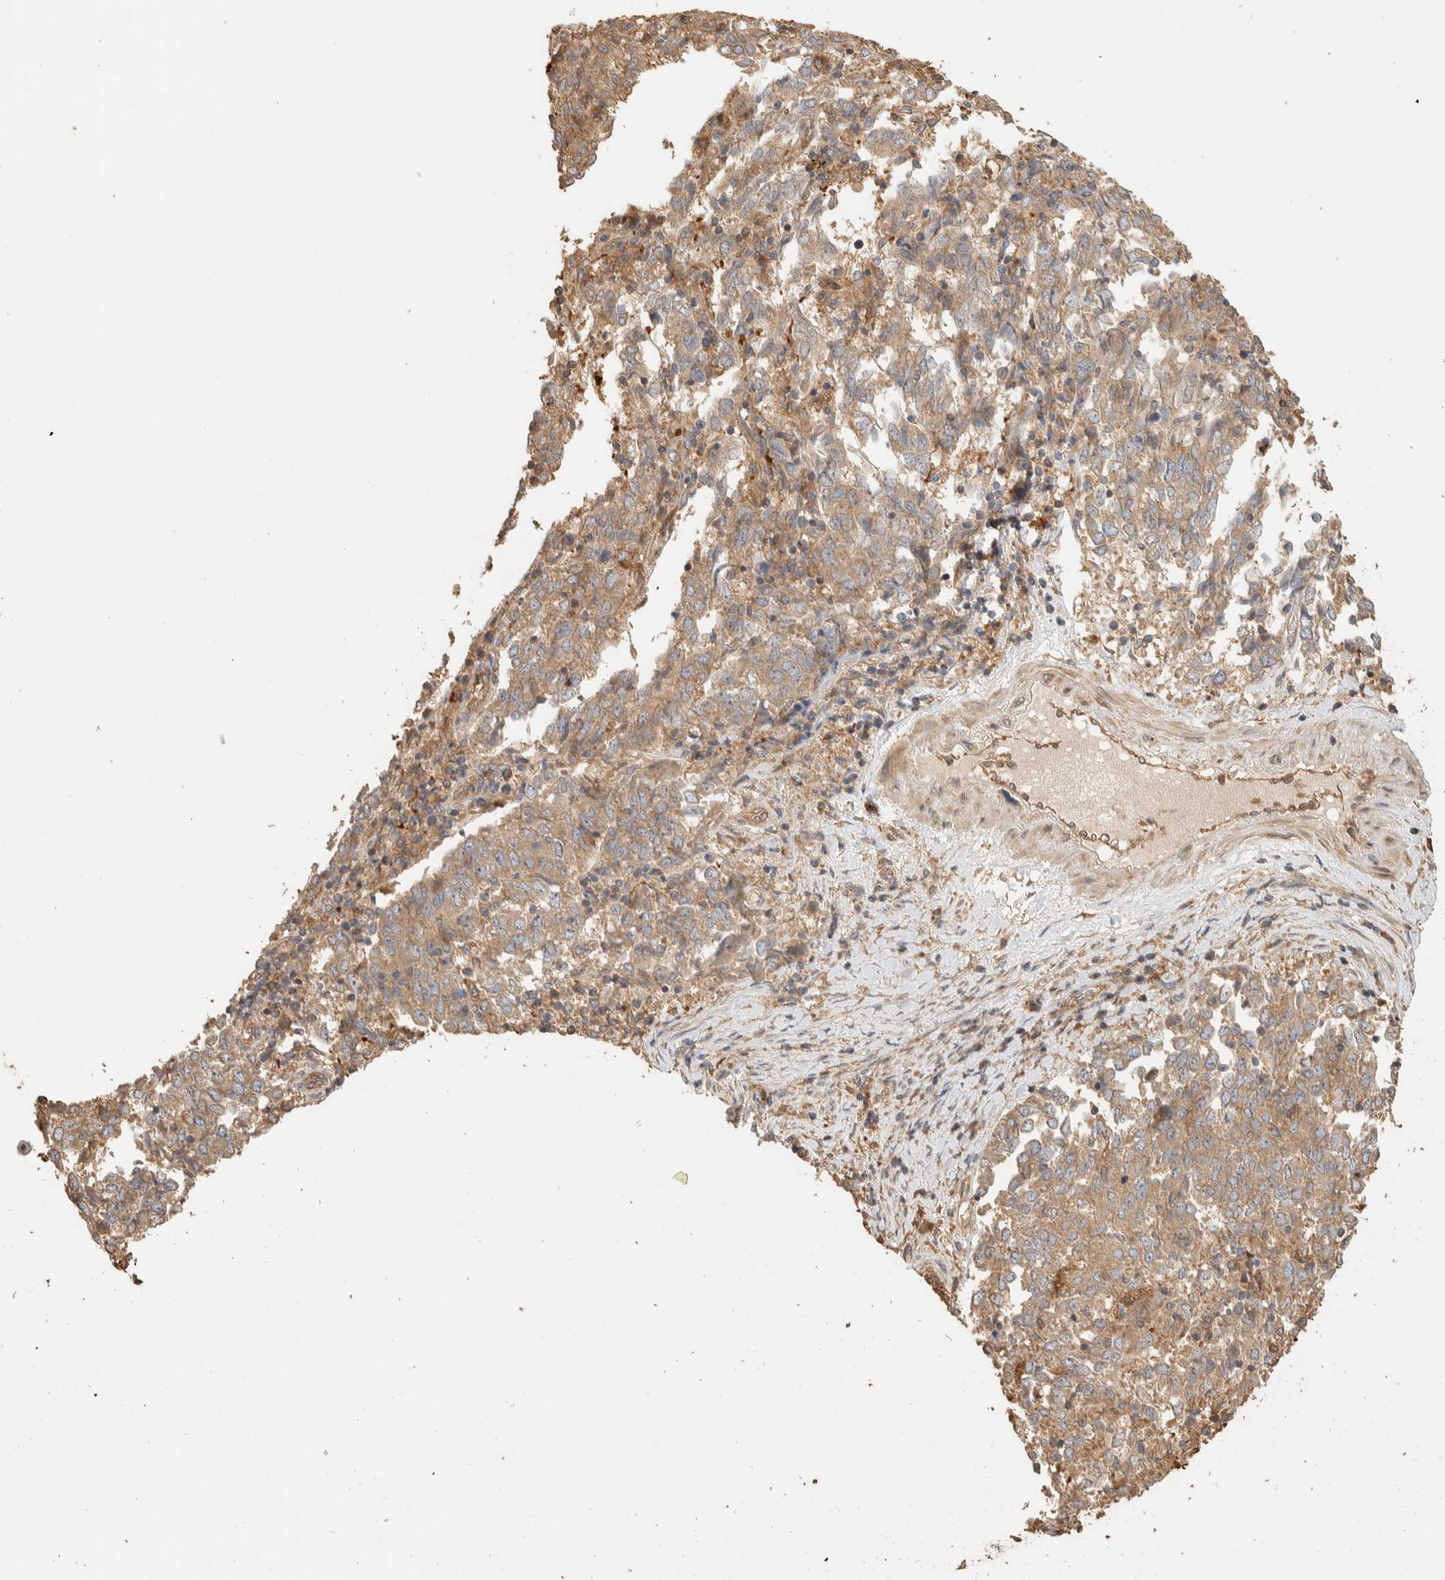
{"staining": {"intensity": "moderate", "quantity": ">75%", "location": "cytoplasmic/membranous"}, "tissue": "endometrial cancer", "cell_type": "Tumor cells", "image_type": "cancer", "snomed": [{"axis": "morphology", "description": "Adenocarcinoma, NOS"}, {"axis": "topography", "description": "Endometrium"}], "caption": "Immunohistochemical staining of endometrial cancer displays moderate cytoplasmic/membranous protein staining in about >75% of tumor cells. The staining was performed using DAB (3,3'-diaminobenzidine) to visualize the protein expression in brown, while the nuclei were stained in blue with hematoxylin (Magnification: 20x).", "gene": "EXOC7", "patient": {"sex": "female", "age": 80}}